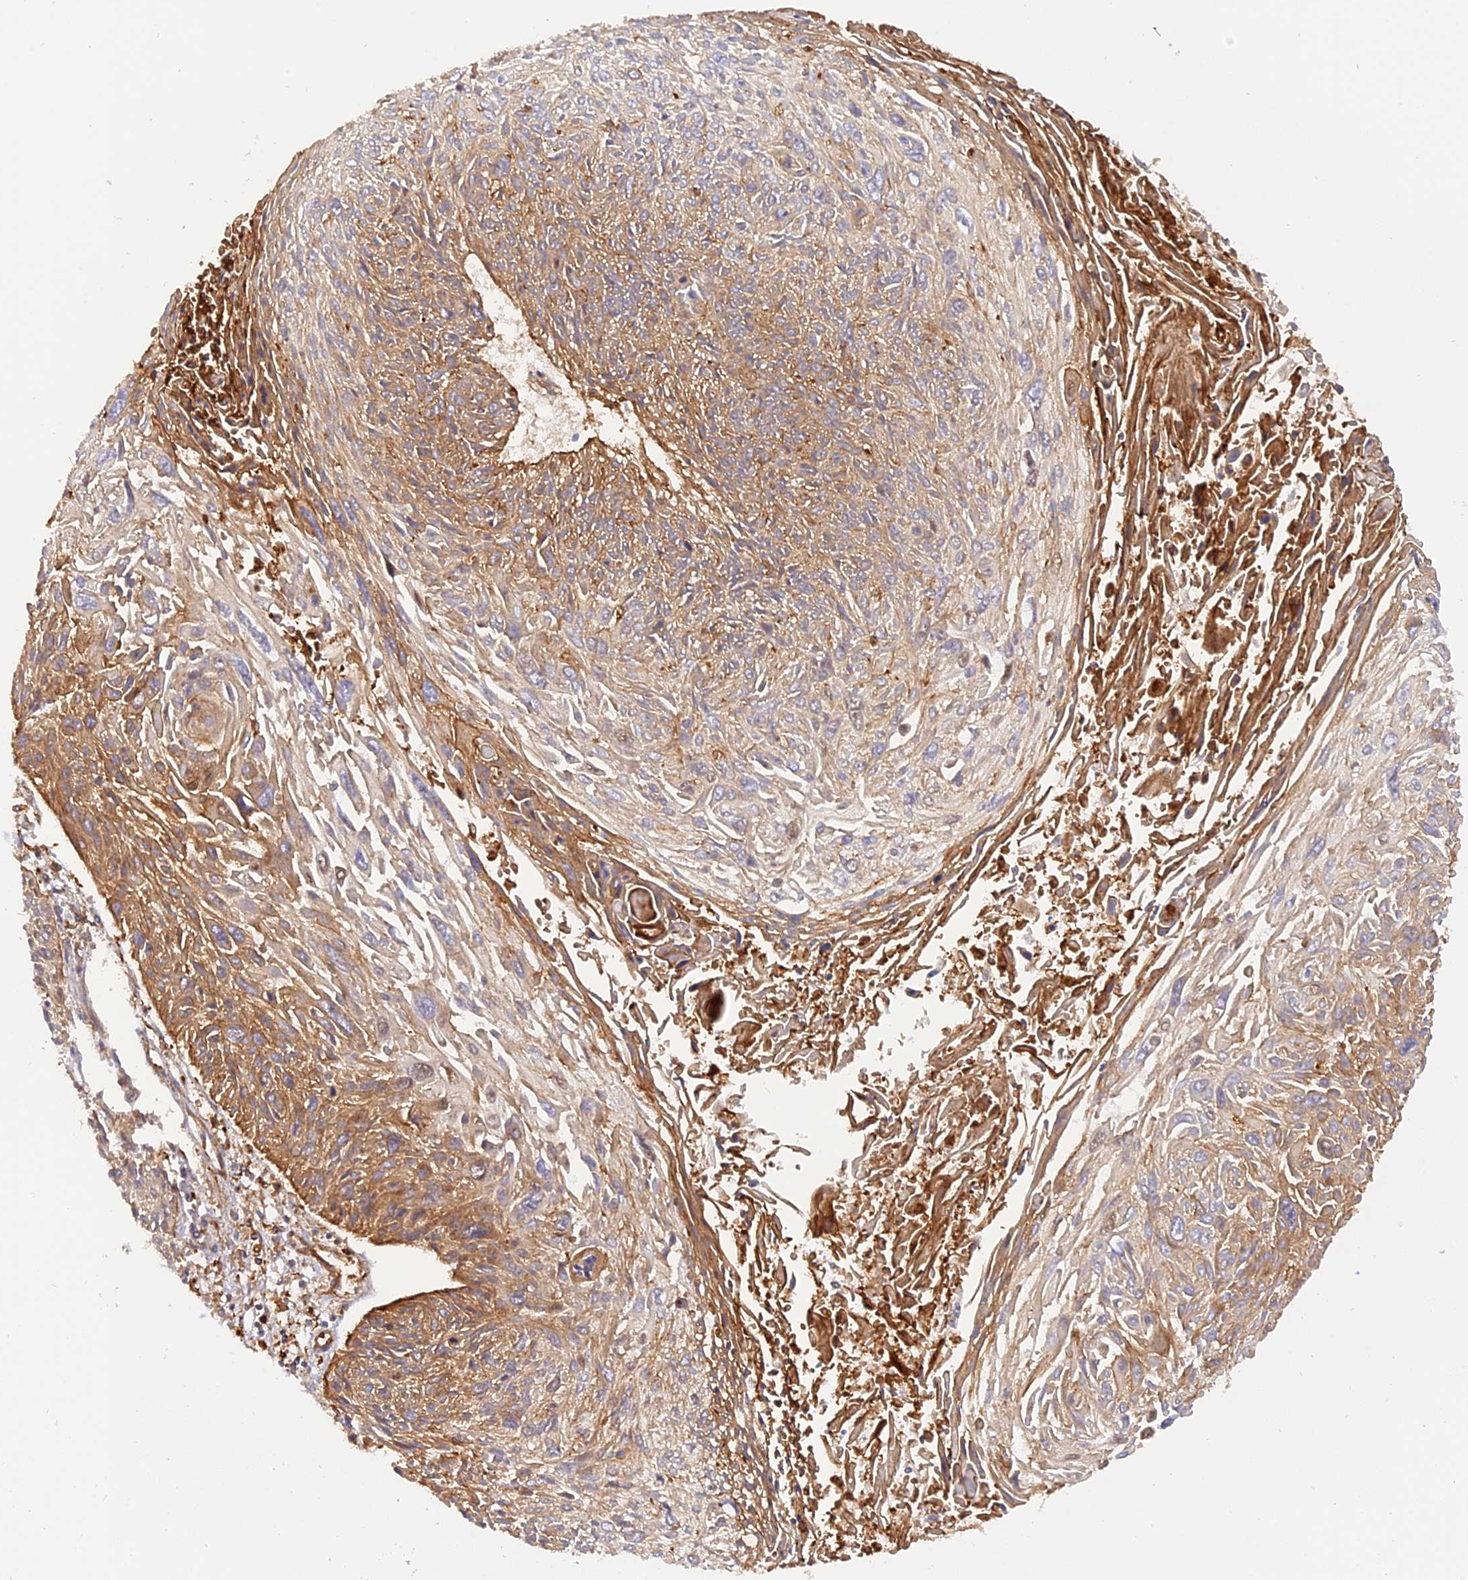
{"staining": {"intensity": "moderate", "quantity": "25%-75%", "location": "cytoplasmic/membranous,nuclear"}, "tissue": "cervical cancer", "cell_type": "Tumor cells", "image_type": "cancer", "snomed": [{"axis": "morphology", "description": "Squamous cell carcinoma, NOS"}, {"axis": "topography", "description": "Cervix"}], "caption": "Squamous cell carcinoma (cervical) stained with a brown dye exhibits moderate cytoplasmic/membranous and nuclear positive staining in about 25%-75% of tumor cells.", "gene": "C5orf22", "patient": {"sex": "female", "age": 51}}